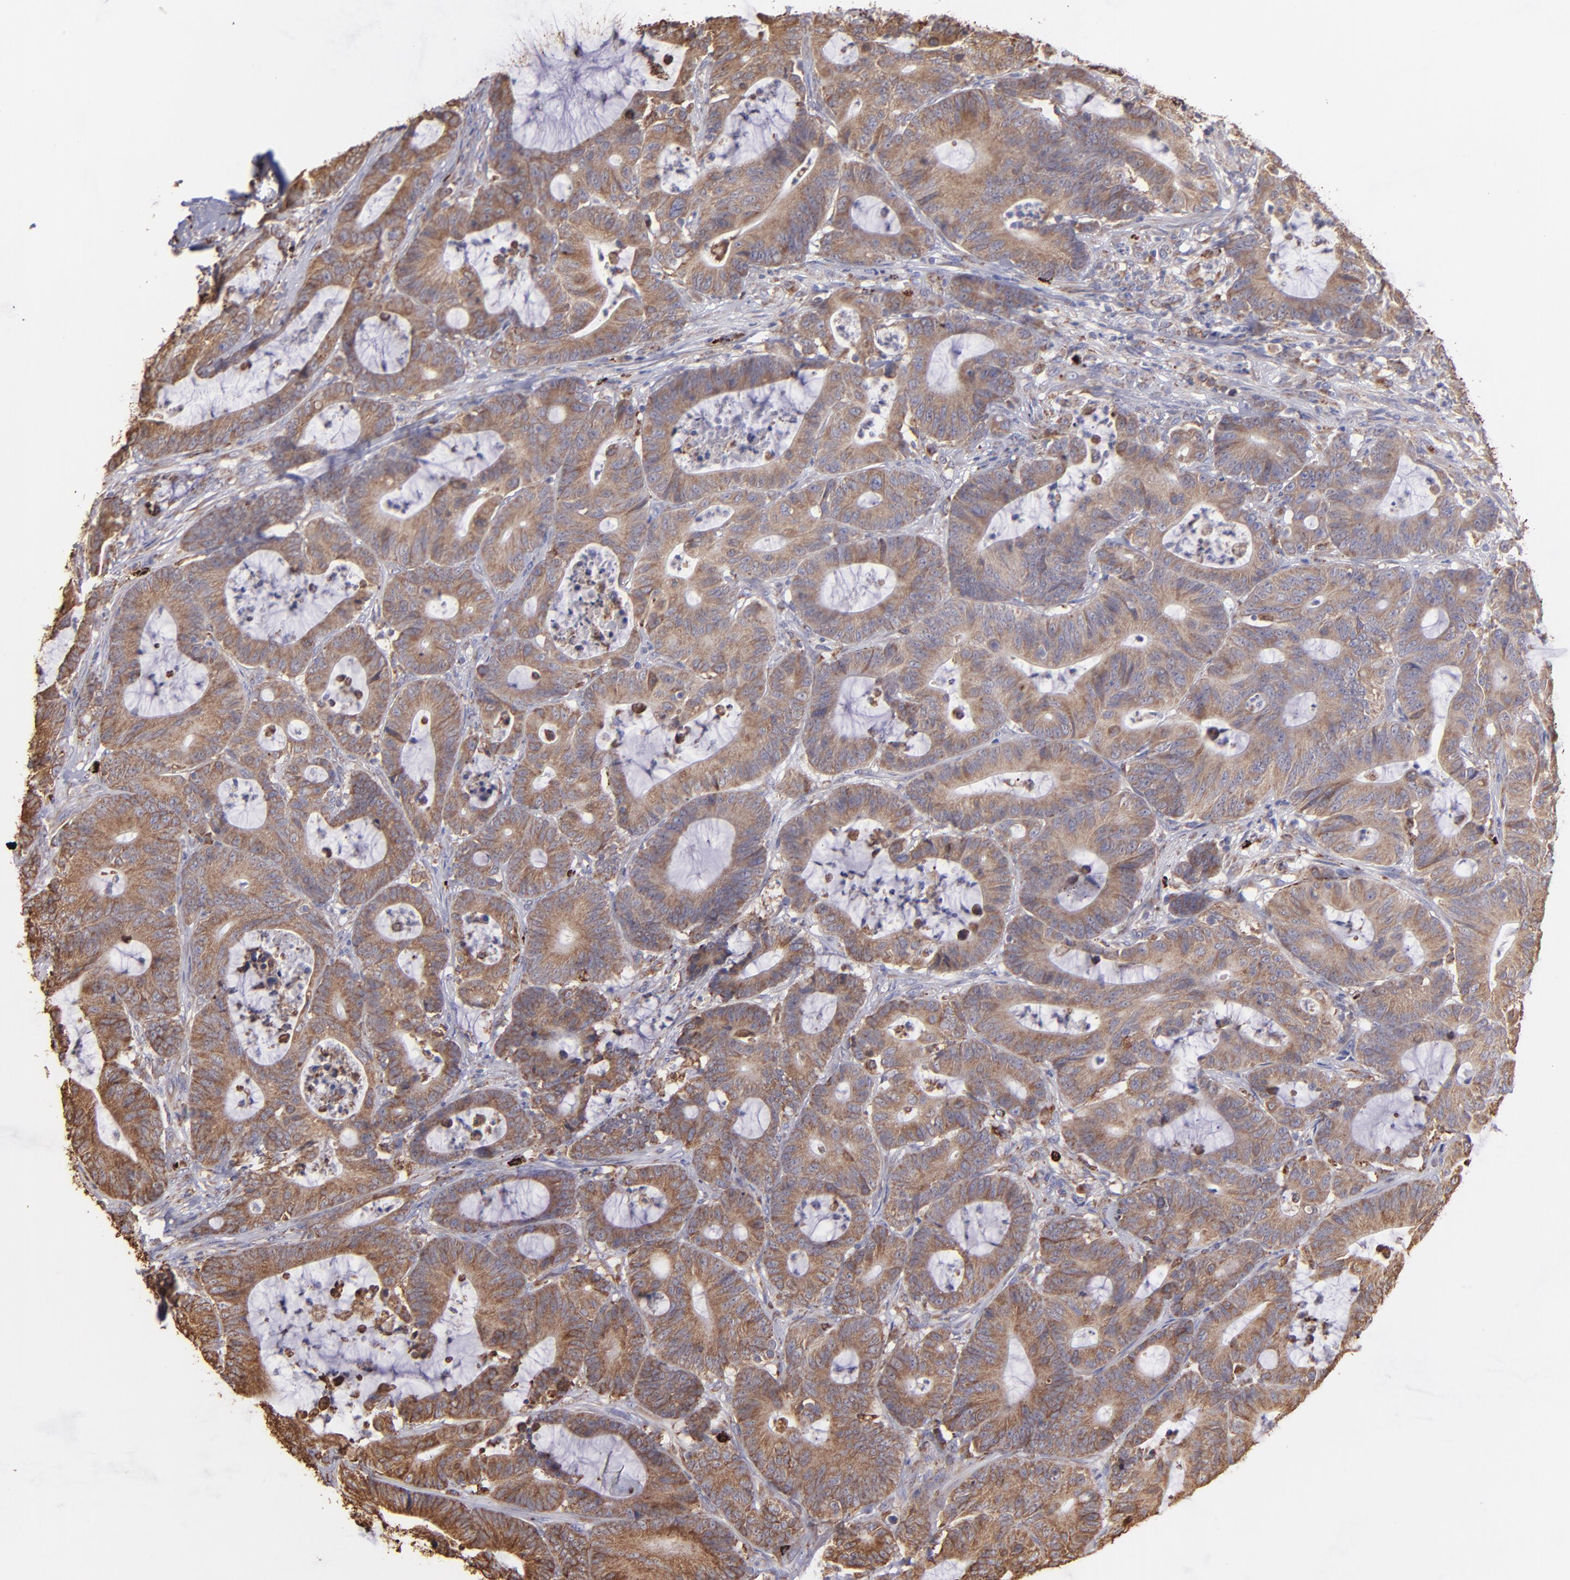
{"staining": {"intensity": "weak", "quantity": ">75%", "location": "cytoplasmic/membranous"}, "tissue": "colorectal cancer", "cell_type": "Tumor cells", "image_type": "cancer", "snomed": [{"axis": "morphology", "description": "Adenocarcinoma, NOS"}, {"axis": "topography", "description": "Colon"}], "caption": "Adenocarcinoma (colorectal) stained with IHC exhibits weak cytoplasmic/membranous staining in approximately >75% of tumor cells. (DAB (3,3'-diaminobenzidine) = brown stain, brightfield microscopy at high magnification).", "gene": "MAOB", "patient": {"sex": "female", "age": 84}}